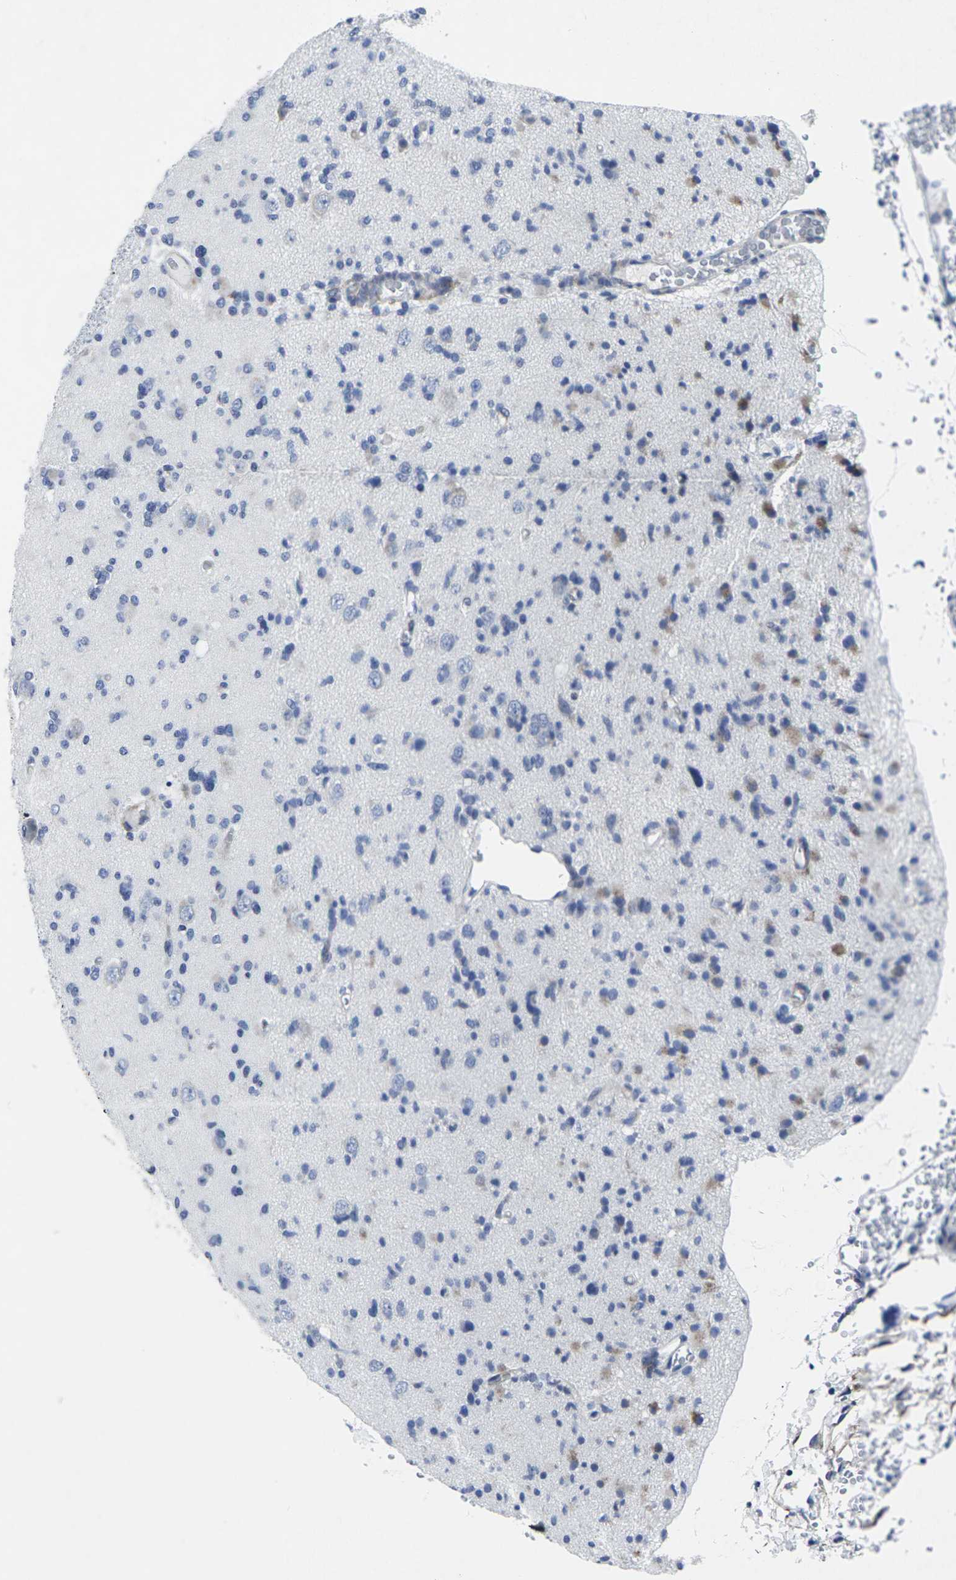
{"staining": {"intensity": "moderate", "quantity": "<25%", "location": "cytoplasmic/membranous"}, "tissue": "glioma", "cell_type": "Tumor cells", "image_type": "cancer", "snomed": [{"axis": "morphology", "description": "Glioma, malignant, Low grade"}, {"axis": "topography", "description": "Brain"}], "caption": "Glioma tissue displays moderate cytoplasmic/membranous expression in approximately <25% of tumor cells, visualized by immunohistochemistry. The staining was performed using DAB, with brown indicating positive protein expression. Nuclei are stained blue with hematoxylin.", "gene": "RPN1", "patient": {"sex": "female", "age": 22}}